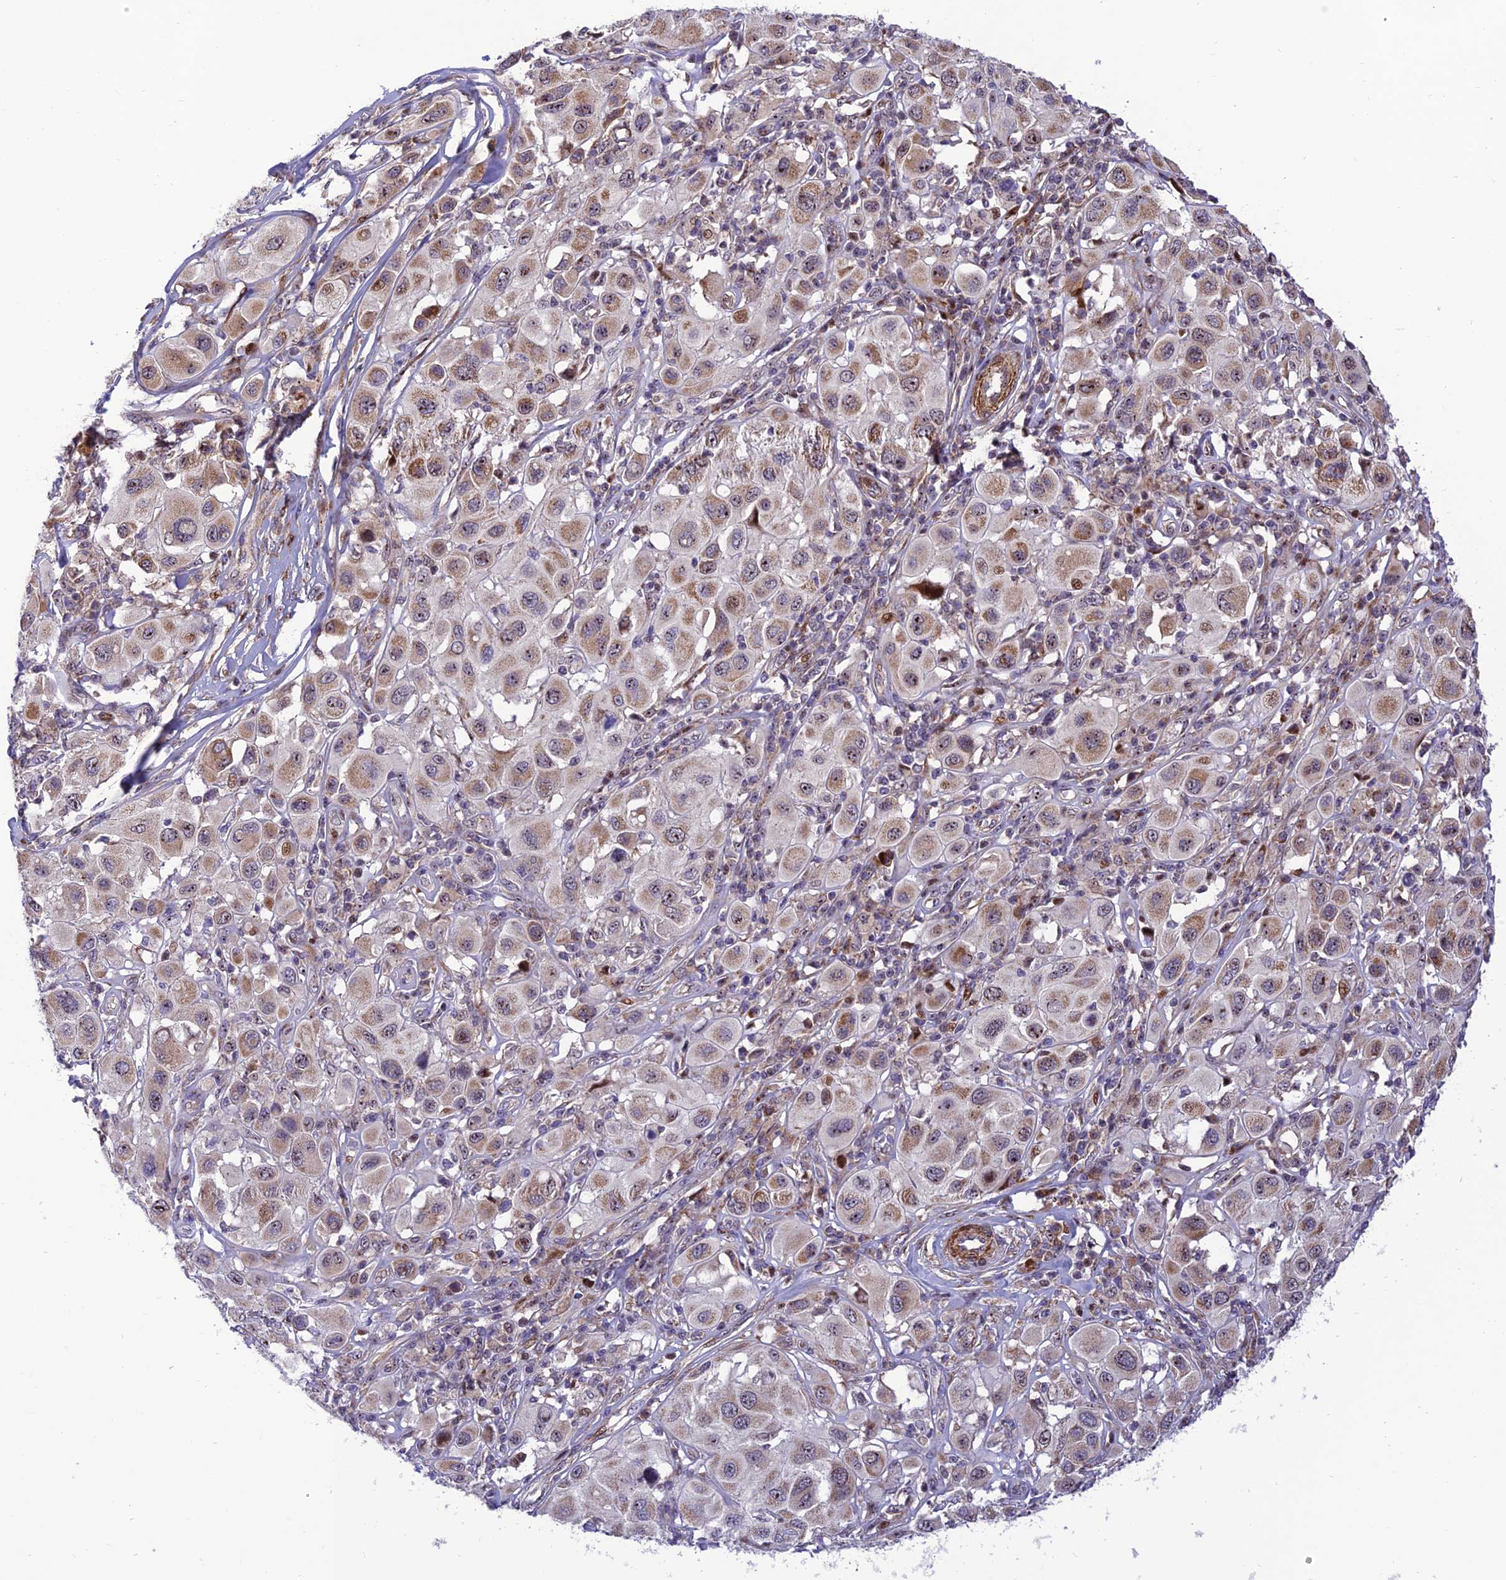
{"staining": {"intensity": "moderate", "quantity": ">75%", "location": "cytoplasmic/membranous,nuclear"}, "tissue": "melanoma", "cell_type": "Tumor cells", "image_type": "cancer", "snomed": [{"axis": "morphology", "description": "Malignant melanoma, Metastatic site"}, {"axis": "topography", "description": "Skin"}], "caption": "Approximately >75% of tumor cells in human malignant melanoma (metastatic site) demonstrate moderate cytoplasmic/membranous and nuclear protein expression as visualized by brown immunohistochemical staining.", "gene": "KBTBD7", "patient": {"sex": "male", "age": 41}}